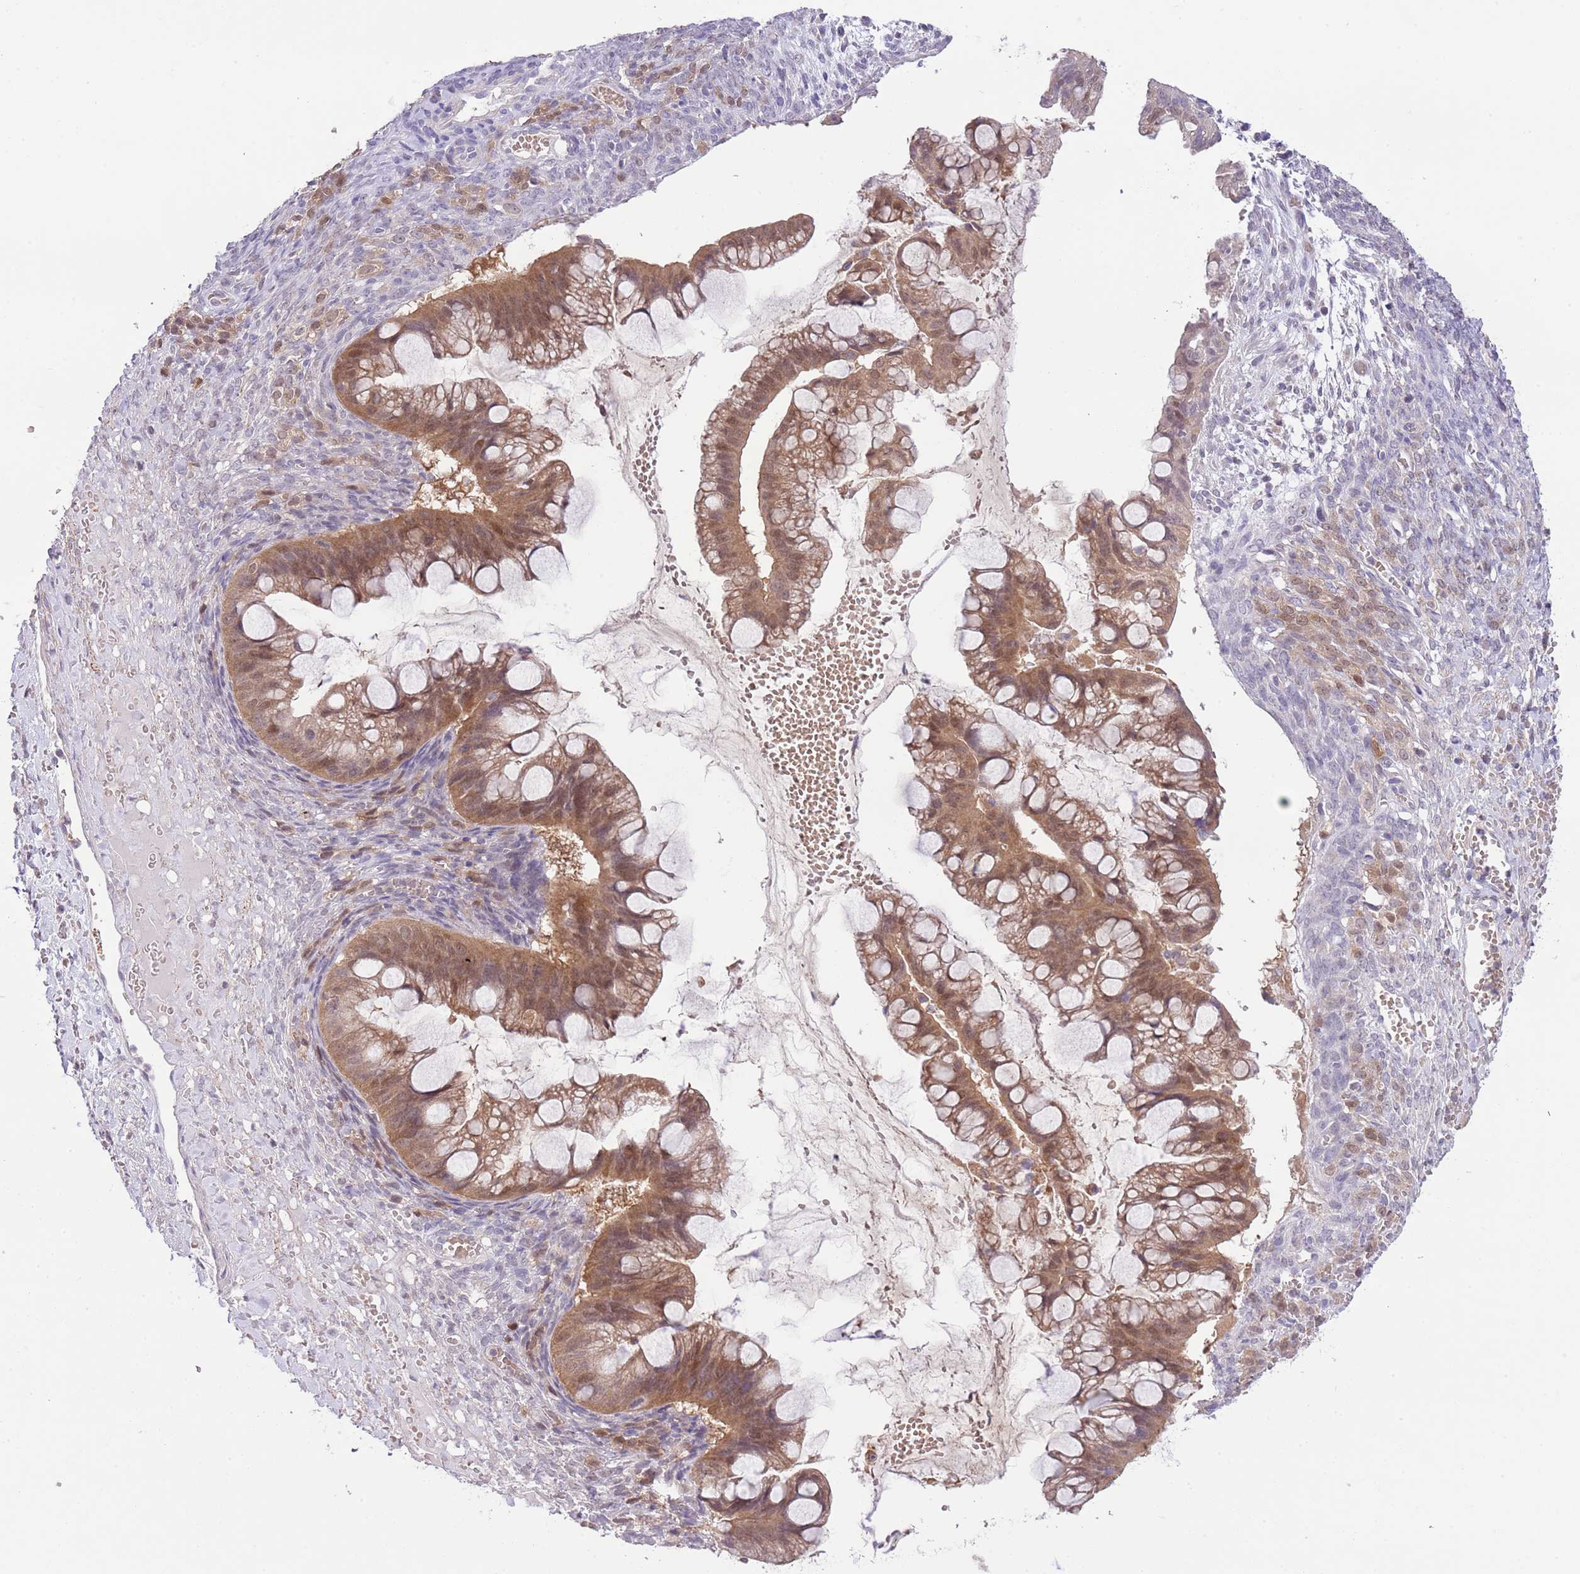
{"staining": {"intensity": "moderate", "quantity": ">75%", "location": "cytoplasmic/membranous"}, "tissue": "ovarian cancer", "cell_type": "Tumor cells", "image_type": "cancer", "snomed": [{"axis": "morphology", "description": "Cystadenocarcinoma, mucinous, NOS"}, {"axis": "topography", "description": "Ovary"}], "caption": "High-magnification brightfield microscopy of ovarian mucinous cystadenocarcinoma stained with DAB (3,3'-diaminobenzidine) (brown) and counterstained with hematoxylin (blue). tumor cells exhibit moderate cytoplasmic/membranous expression is appreciated in about>75% of cells. The staining was performed using DAB (3,3'-diaminobenzidine) to visualize the protein expression in brown, while the nuclei were stained in blue with hematoxylin (Magnification: 20x).", "gene": "GALK2", "patient": {"sex": "female", "age": 73}}